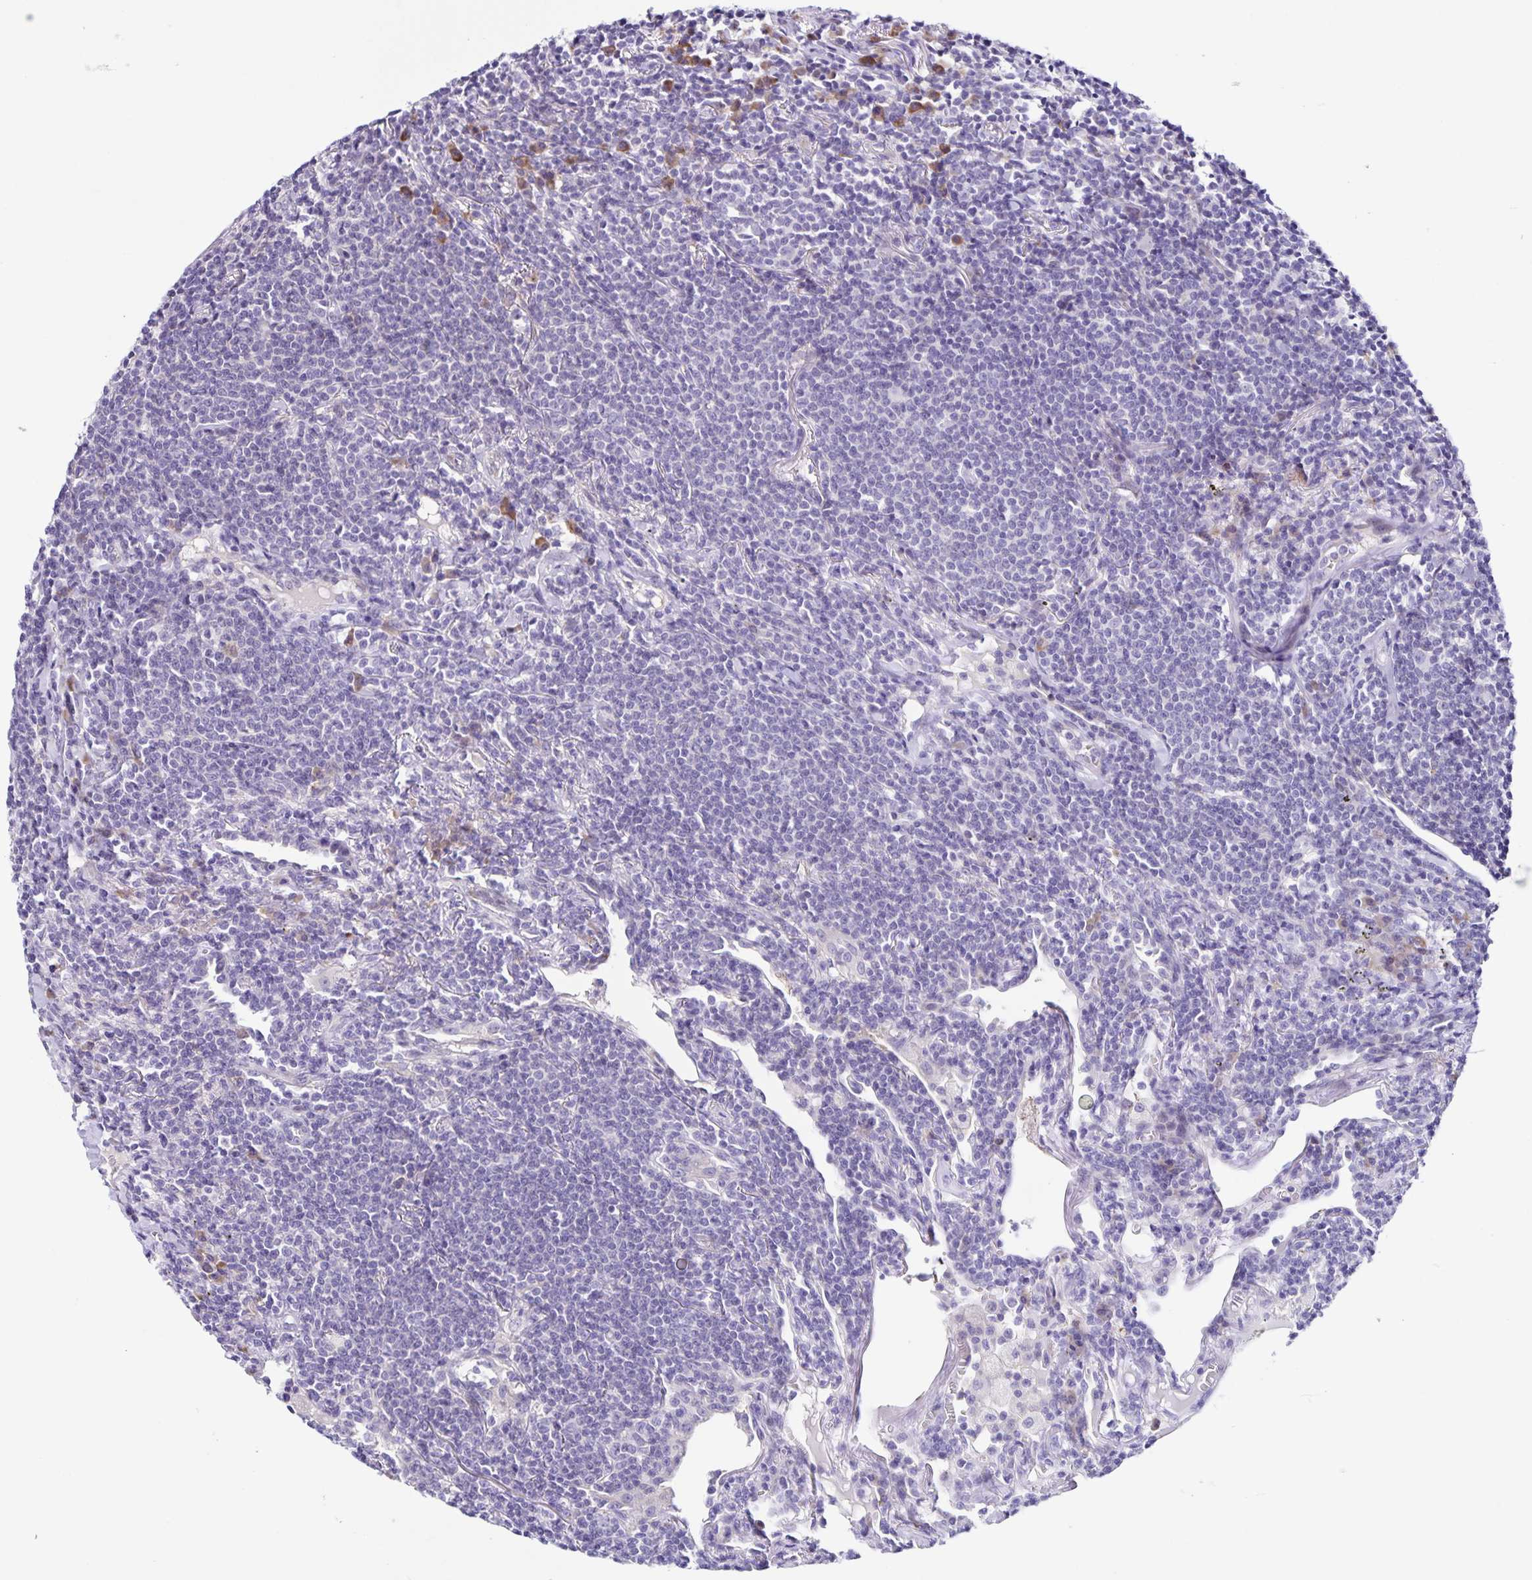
{"staining": {"intensity": "negative", "quantity": "none", "location": "none"}, "tissue": "lymphoma", "cell_type": "Tumor cells", "image_type": "cancer", "snomed": [{"axis": "morphology", "description": "Malignant lymphoma, non-Hodgkin's type, Low grade"}, {"axis": "topography", "description": "Lung"}], "caption": "Immunohistochemistry (IHC) micrograph of neoplastic tissue: lymphoma stained with DAB shows no significant protein expression in tumor cells.", "gene": "RNFT2", "patient": {"sex": "female", "age": 71}}